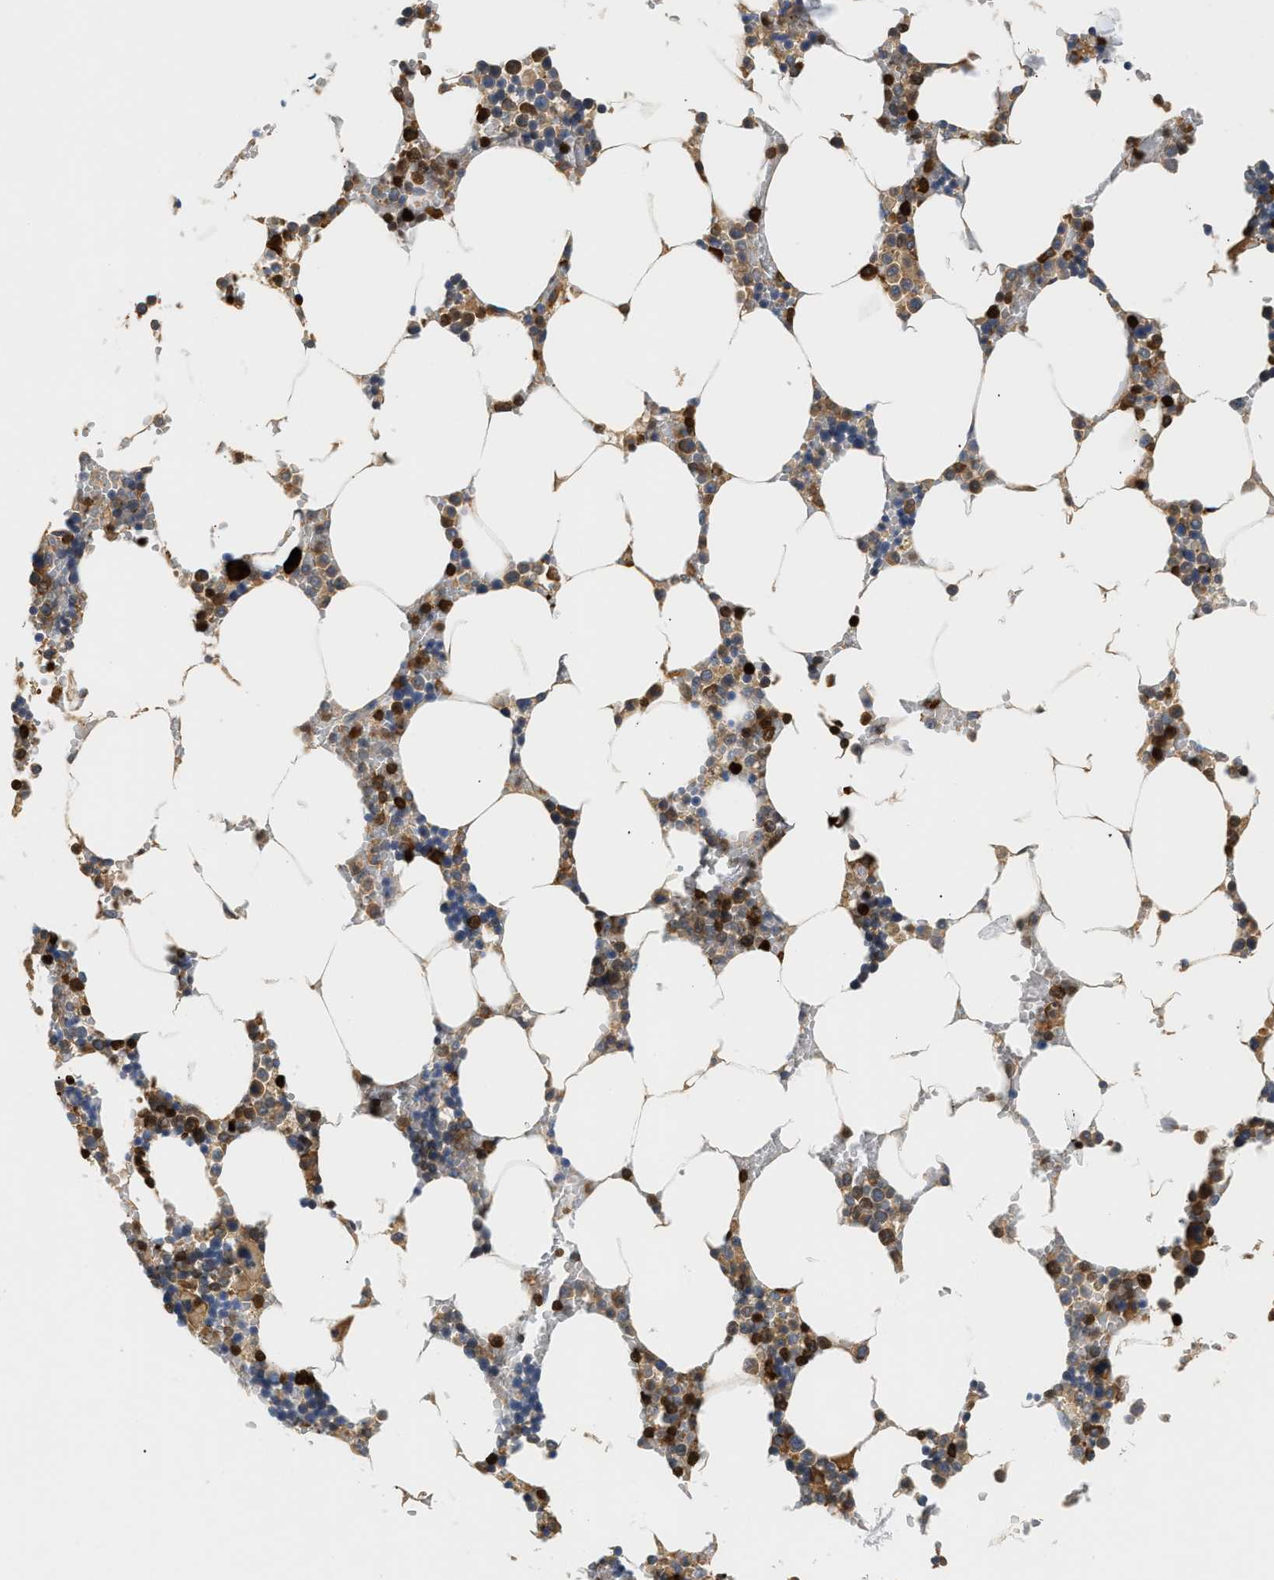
{"staining": {"intensity": "strong", "quantity": "25%-75%", "location": "cytoplasmic/membranous,nuclear"}, "tissue": "bone marrow", "cell_type": "Hematopoietic cells", "image_type": "normal", "snomed": [{"axis": "morphology", "description": "Normal tissue, NOS"}, {"axis": "topography", "description": "Bone marrow"}], "caption": "An image showing strong cytoplasmic/membranous,nuclear expression in approximately 25%-75% of hematopoietic cells in unremarkable bone marrow, as visualized by brown immunohistochemical staining.", "gene": "SLIT2", "patient": {"sex": "male", "age": 70}}